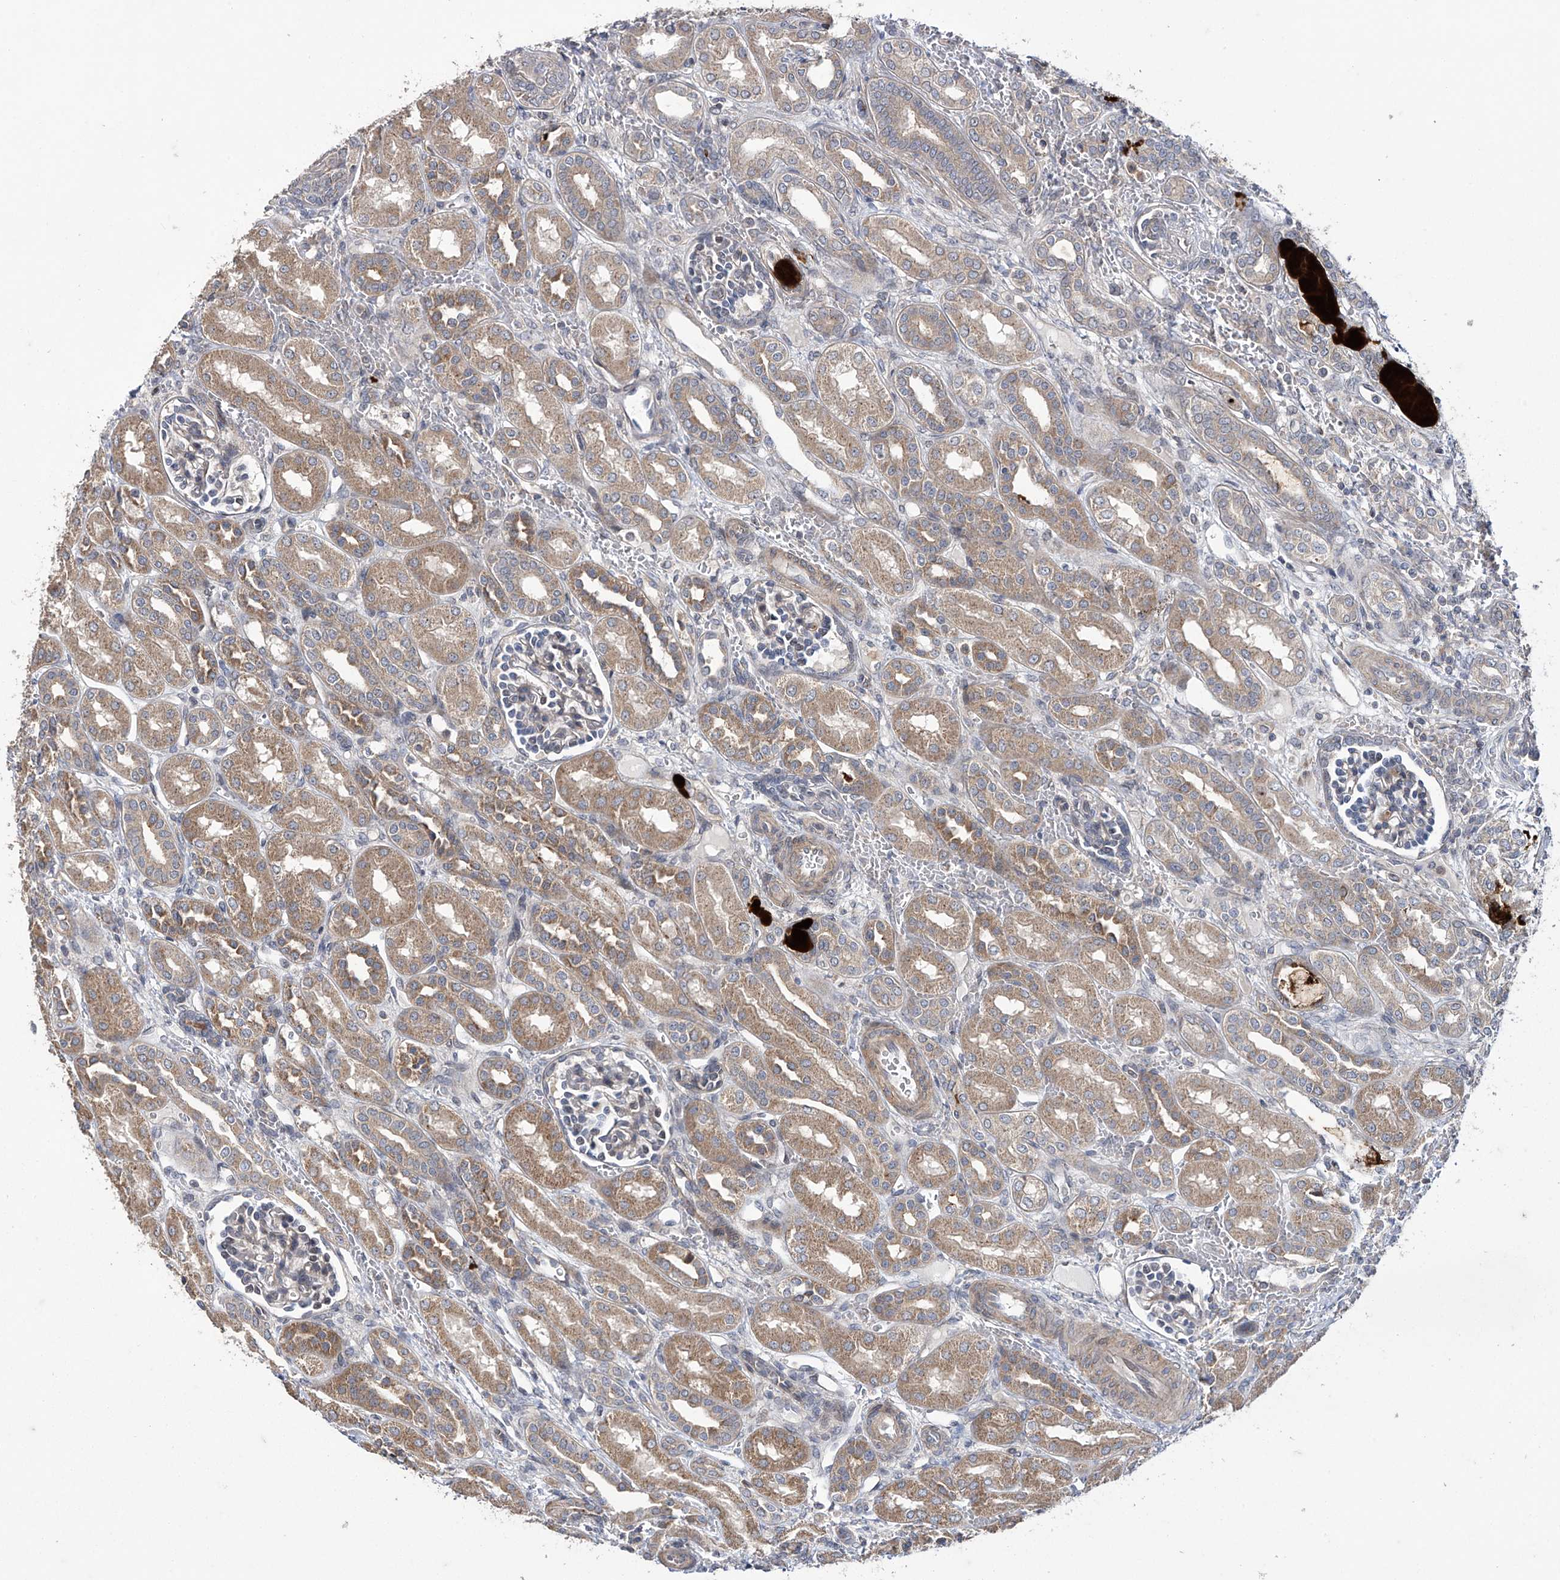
{"staining": {"intensity": "weak", "quantity": "<25%", "location": "cytoplasmic/membranous"}, "tissue": "kidney", "cell_type": "Cells in glomeruli", "image_type": "normal", "snomed": [{"axis": "morphology", "description": "Normal tissue, NOS"}, {"axis": "morphology", "description": "Neoplasm, malignant, NOS"}, {"axis": "topography", "description": "Kidney"}], "caption": "Cells in glomeruli show no significant expression in unremarkable kidney.", "gene": "TRIM60", "patient": {"sex": "female", "age": 1}}